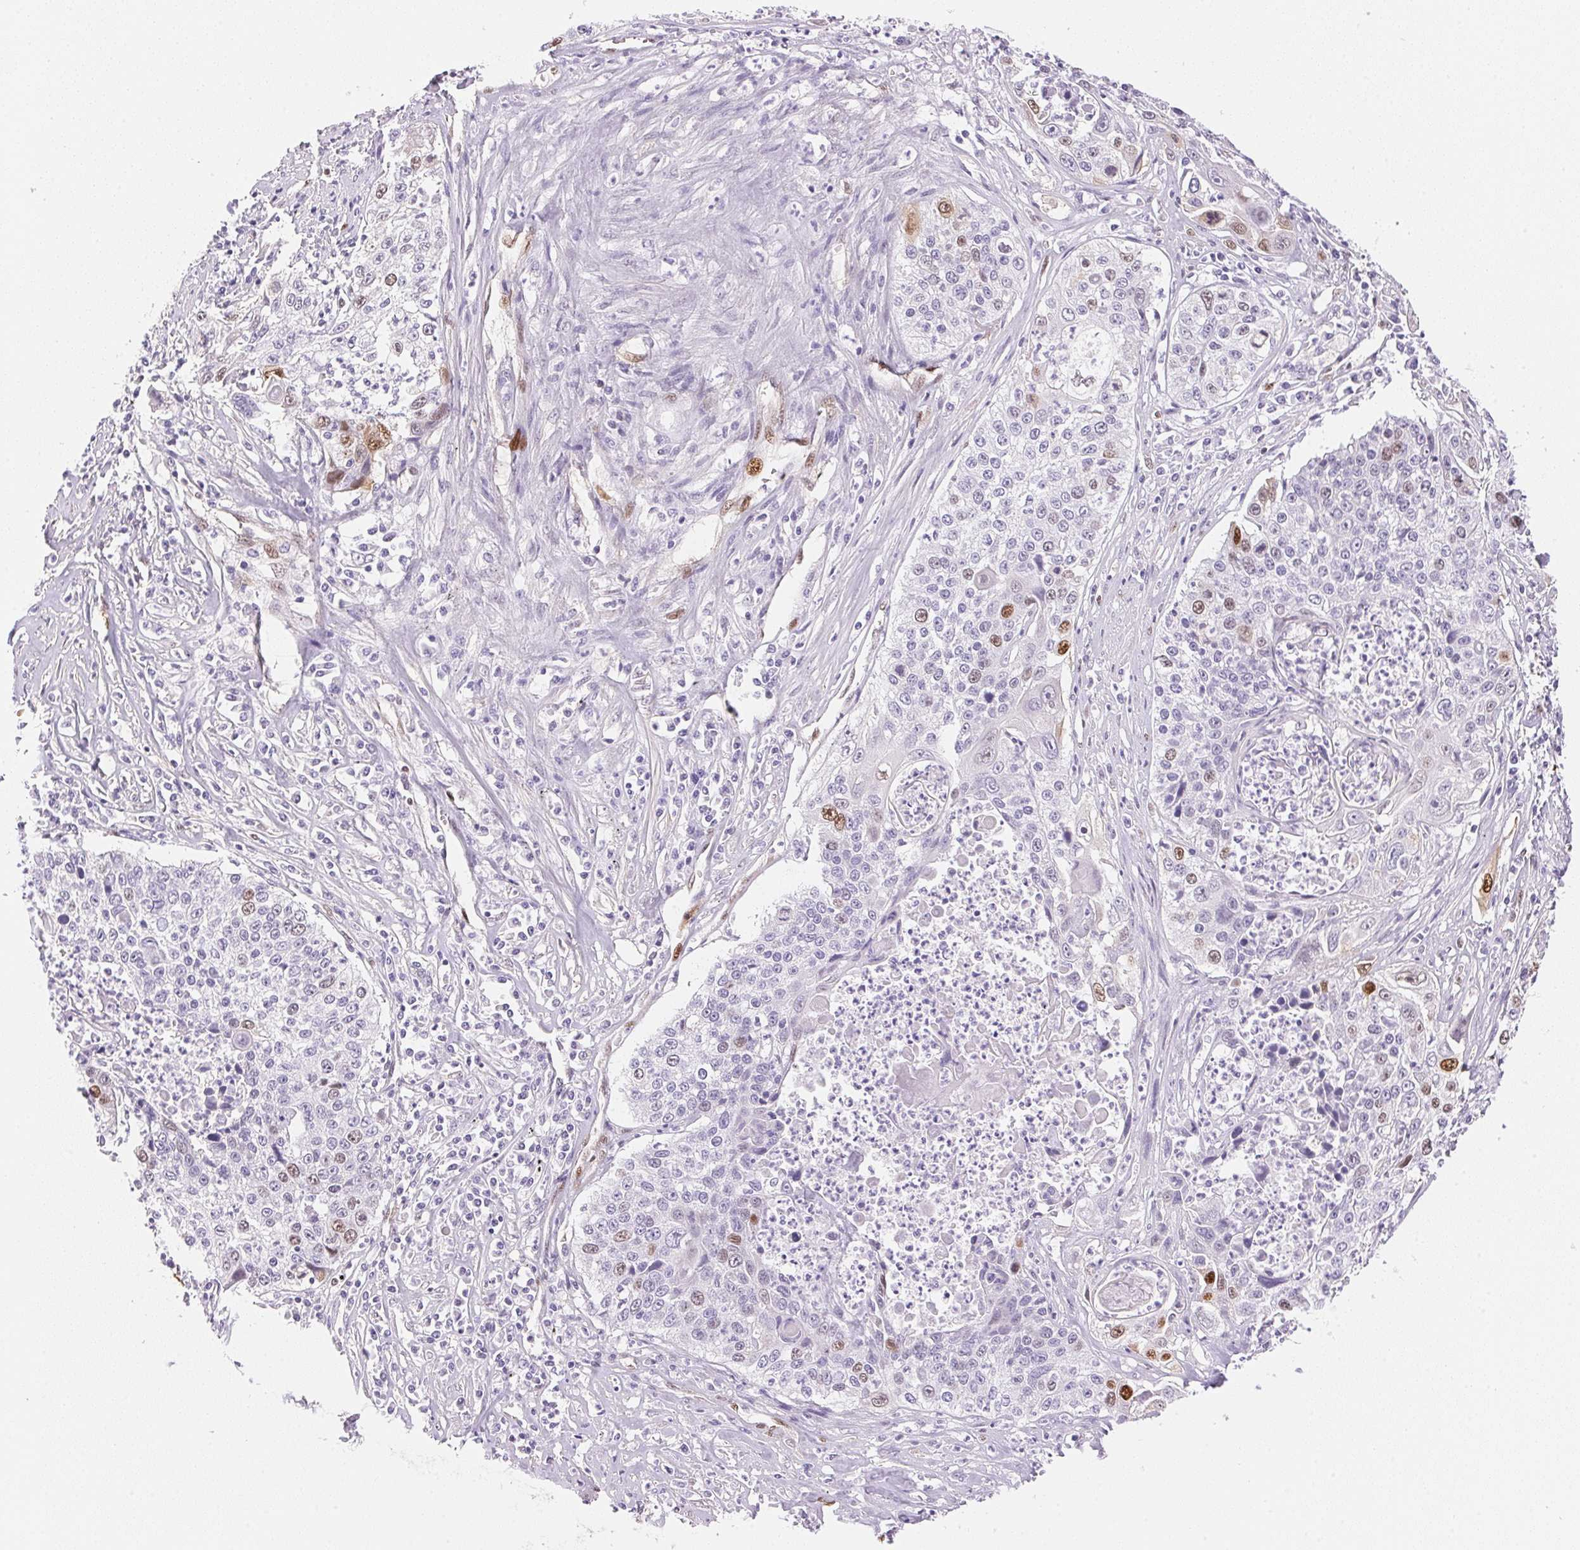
{"staining": {"intensity": "strong", "quantity": "<25%", "location": "nuclear"}, "tissue": "lung cancer", "cell_type": "Tumor cells", "image_type": "cancer", "snomed": [{"axis": "morphology", "description": "Squamous cell carcinoma, NOS"}, {"axis": "morphology", "description": "Squamous cell carcinoma, metastatic, NOS"}, {"axis": "topography", "description": "Lung"}, {"axis": "topography", "description": "Pleura, NOS"}], "caption": "Strong nuclear protein expression is identified in approximately <25% of tumor cells in lung metastatic squamous cell carcinoma. Using DAB (3,3'-diaminobenzidine) (brown) and hematoxylin (blue) stains, captured at high magnification using brightfield microscopy.", "gene": "SMTN", "patient": {"sex": "male", "age": 72}}